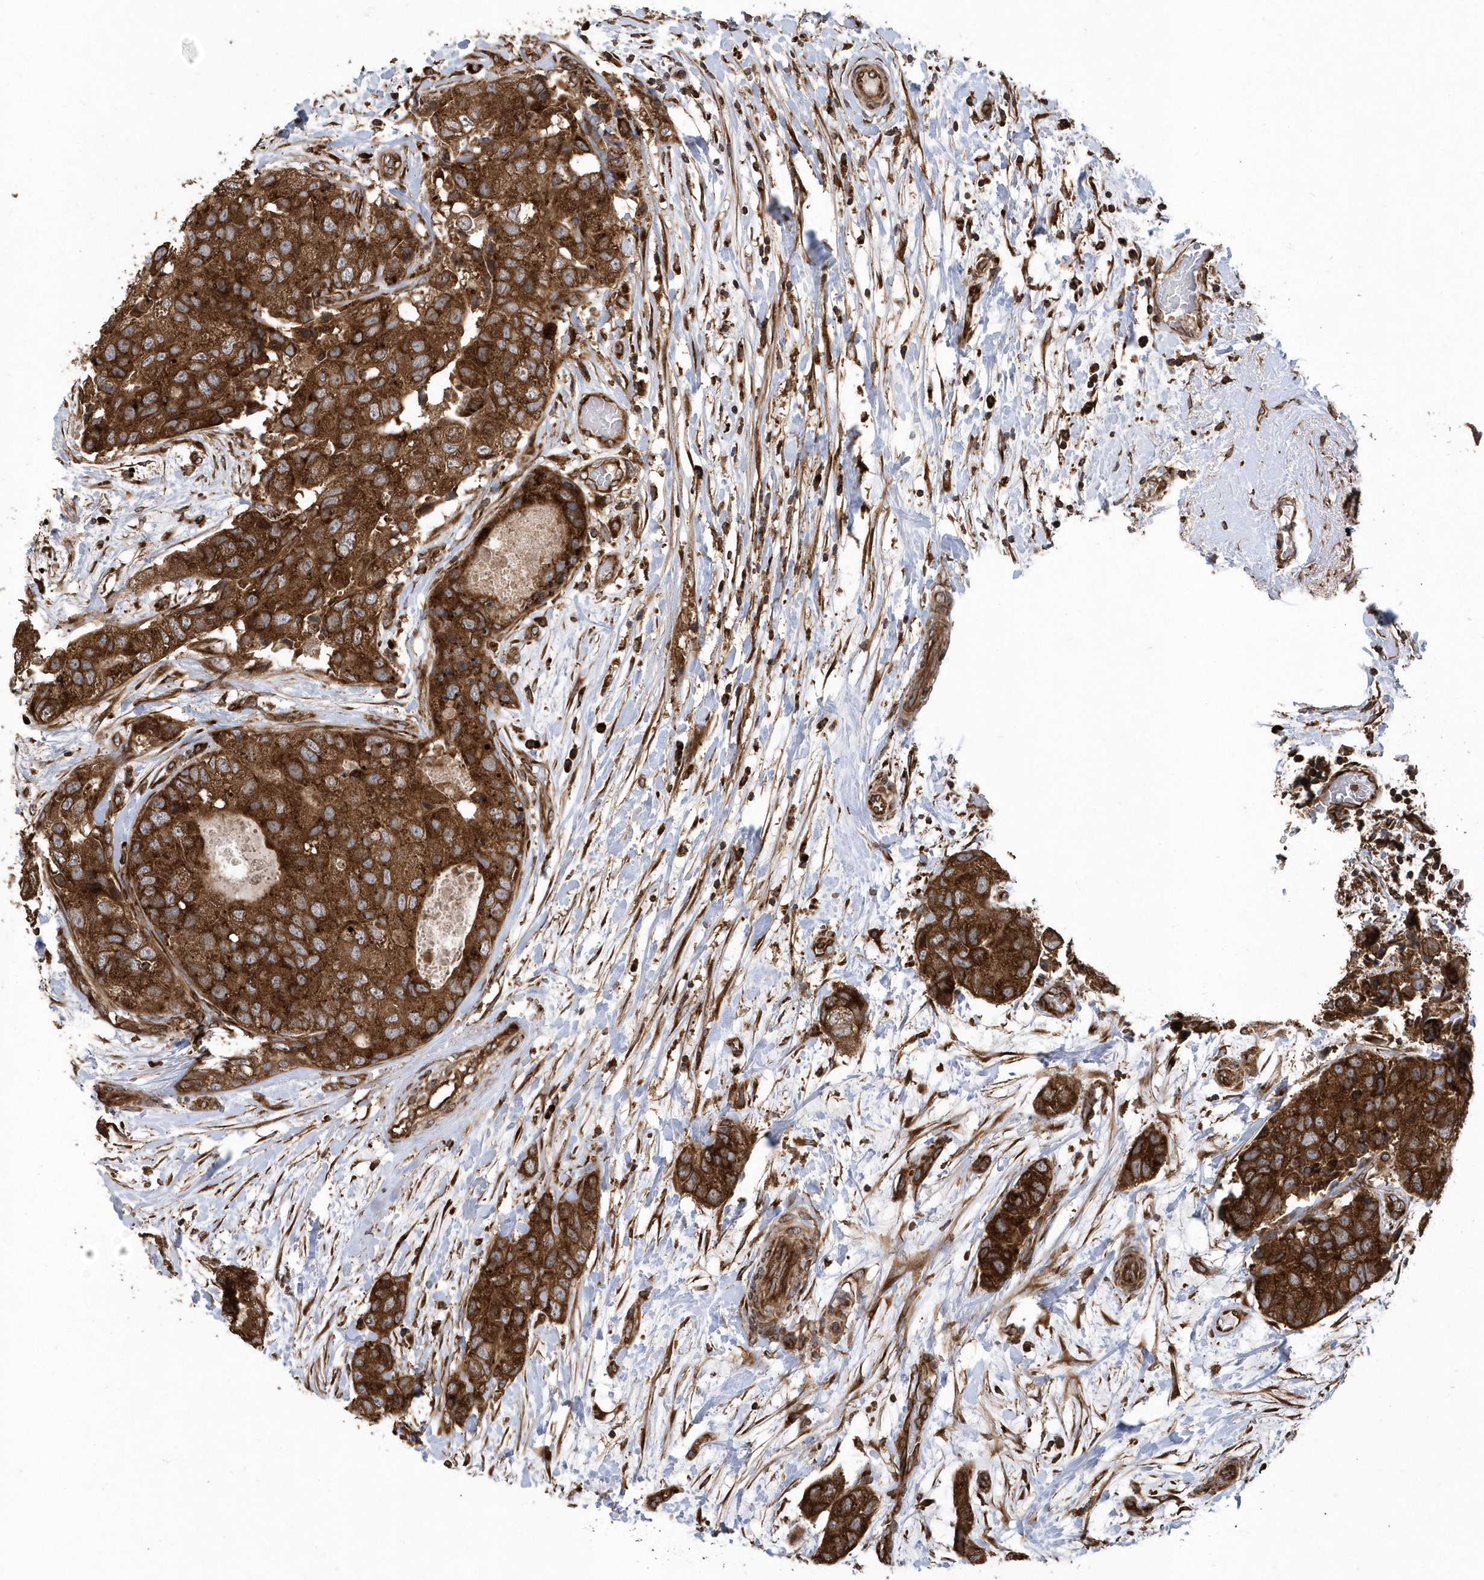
{"staining": {"intensity": "strong", "quantity": ">75%", "location": "cytoplasmic/membranous"}, "tissue": "breast cancer", "cell_type": "Tumor cells", "image_type": "cancer", "snomed": [{"axis": "morphology", "description": "Duct carcinoma"}, {"axis": "topography", "description": "Breast"}], "caption": "Immunohistochemistry (IHC) (DAB) staining of human intraductal carcinoma (breast) exhibits strong cytoplasmic/membranous protein expression in about >75% of tumor cells.", "gene": "WASHC5", "patient": {"sex": "female", "age": 62}}